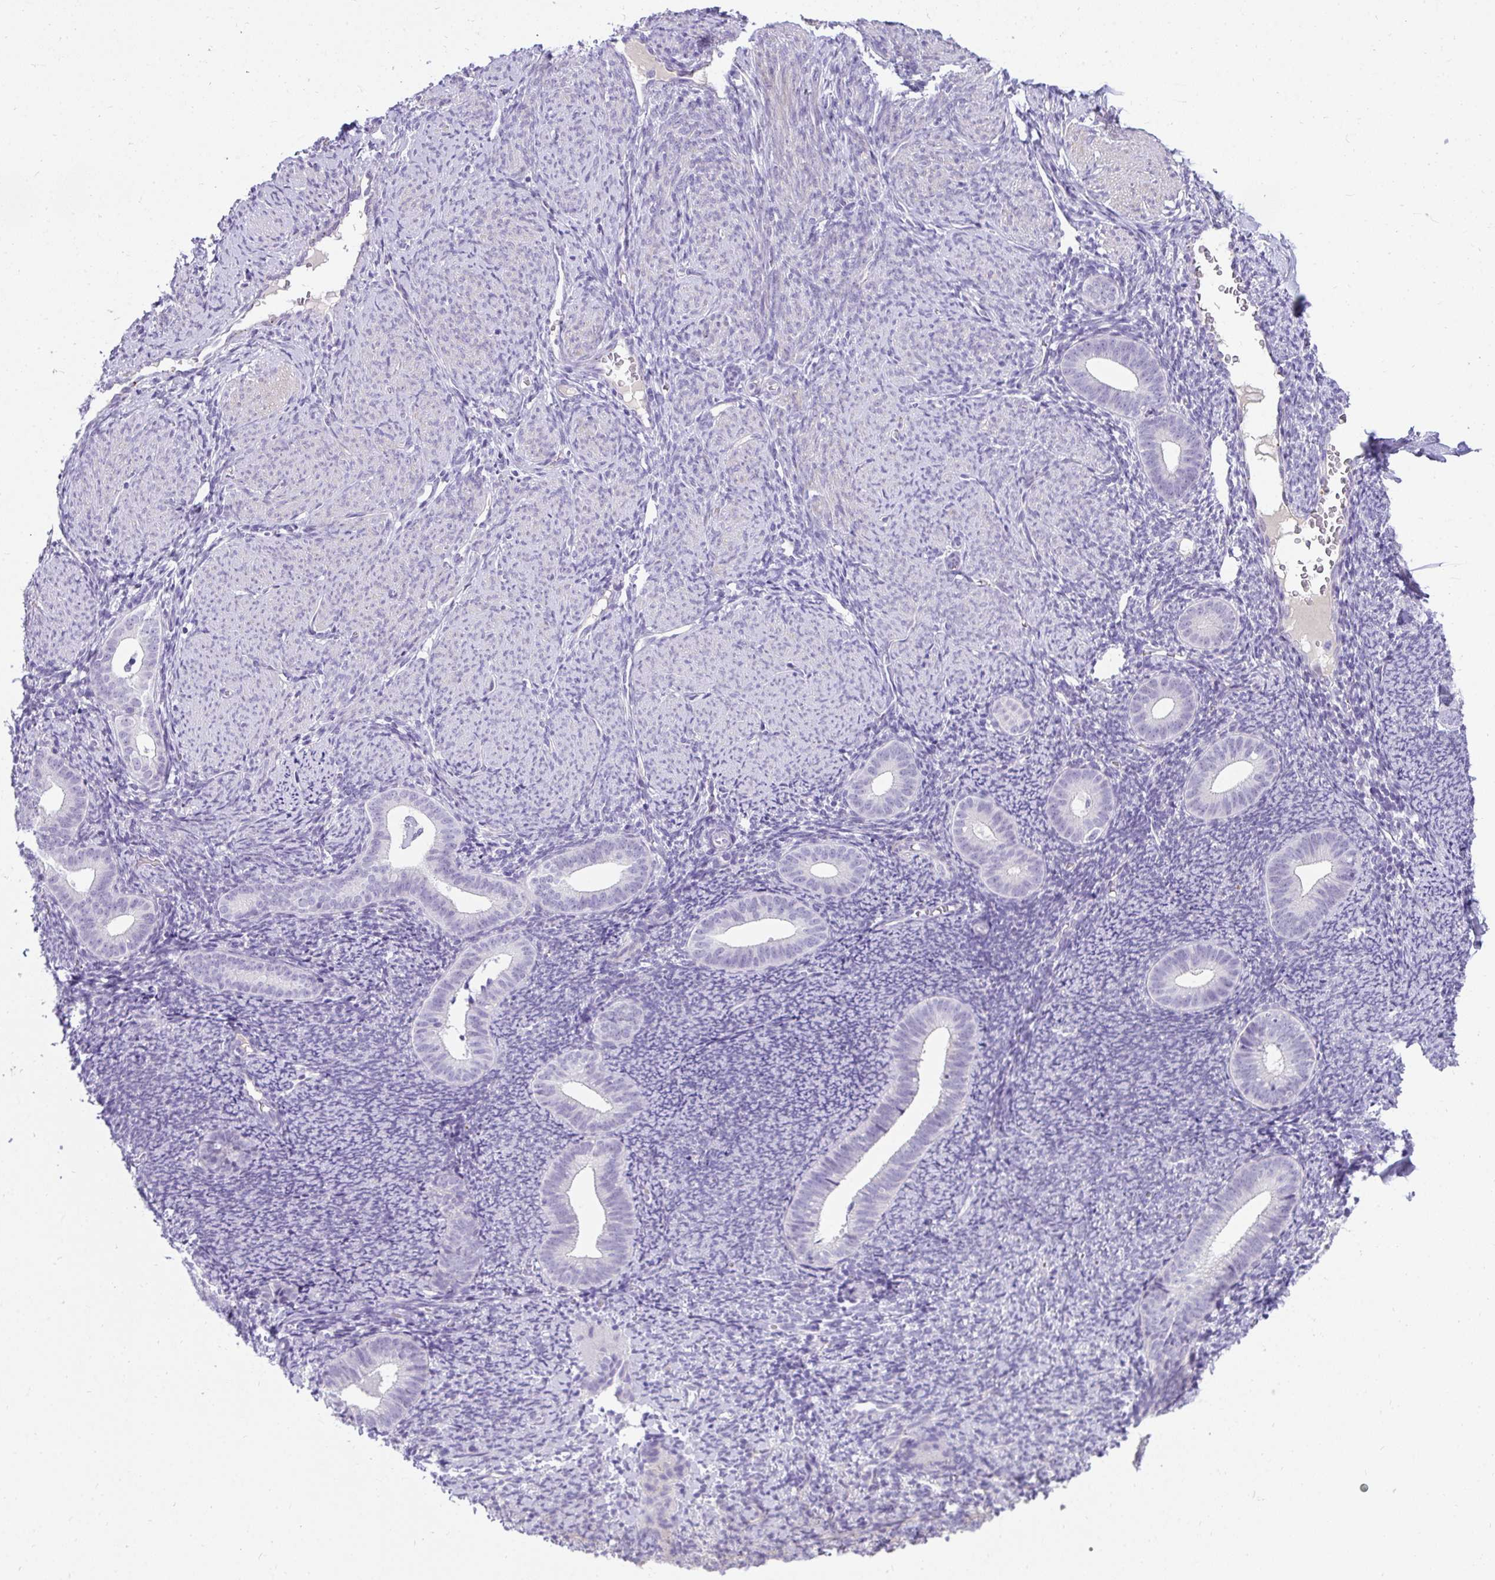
{"staining": {"intensity": "negative", "quantity": "none", "location": "none"}, "tissue": "endometrium", "cell_type": "Cells in endometrial stroma", "image_type": "normal", "snomed": [{"axis": "morphology", "description": "Normal tissue, NOS"}, {"axis": "topography", "description": "Endometrium"}], "caption": "The micrograph reveals no staining of cells in endometrial stroma in unremarkable endometrium. (Stains: DAB (3,3'-diaminobenzidine) immunohistochemistry with hematoxylin counter stain, Microscopy: brightfield microscopy at high magnification).", "gene": "AK5", "patient": {"sex": "female", "age": 39}}